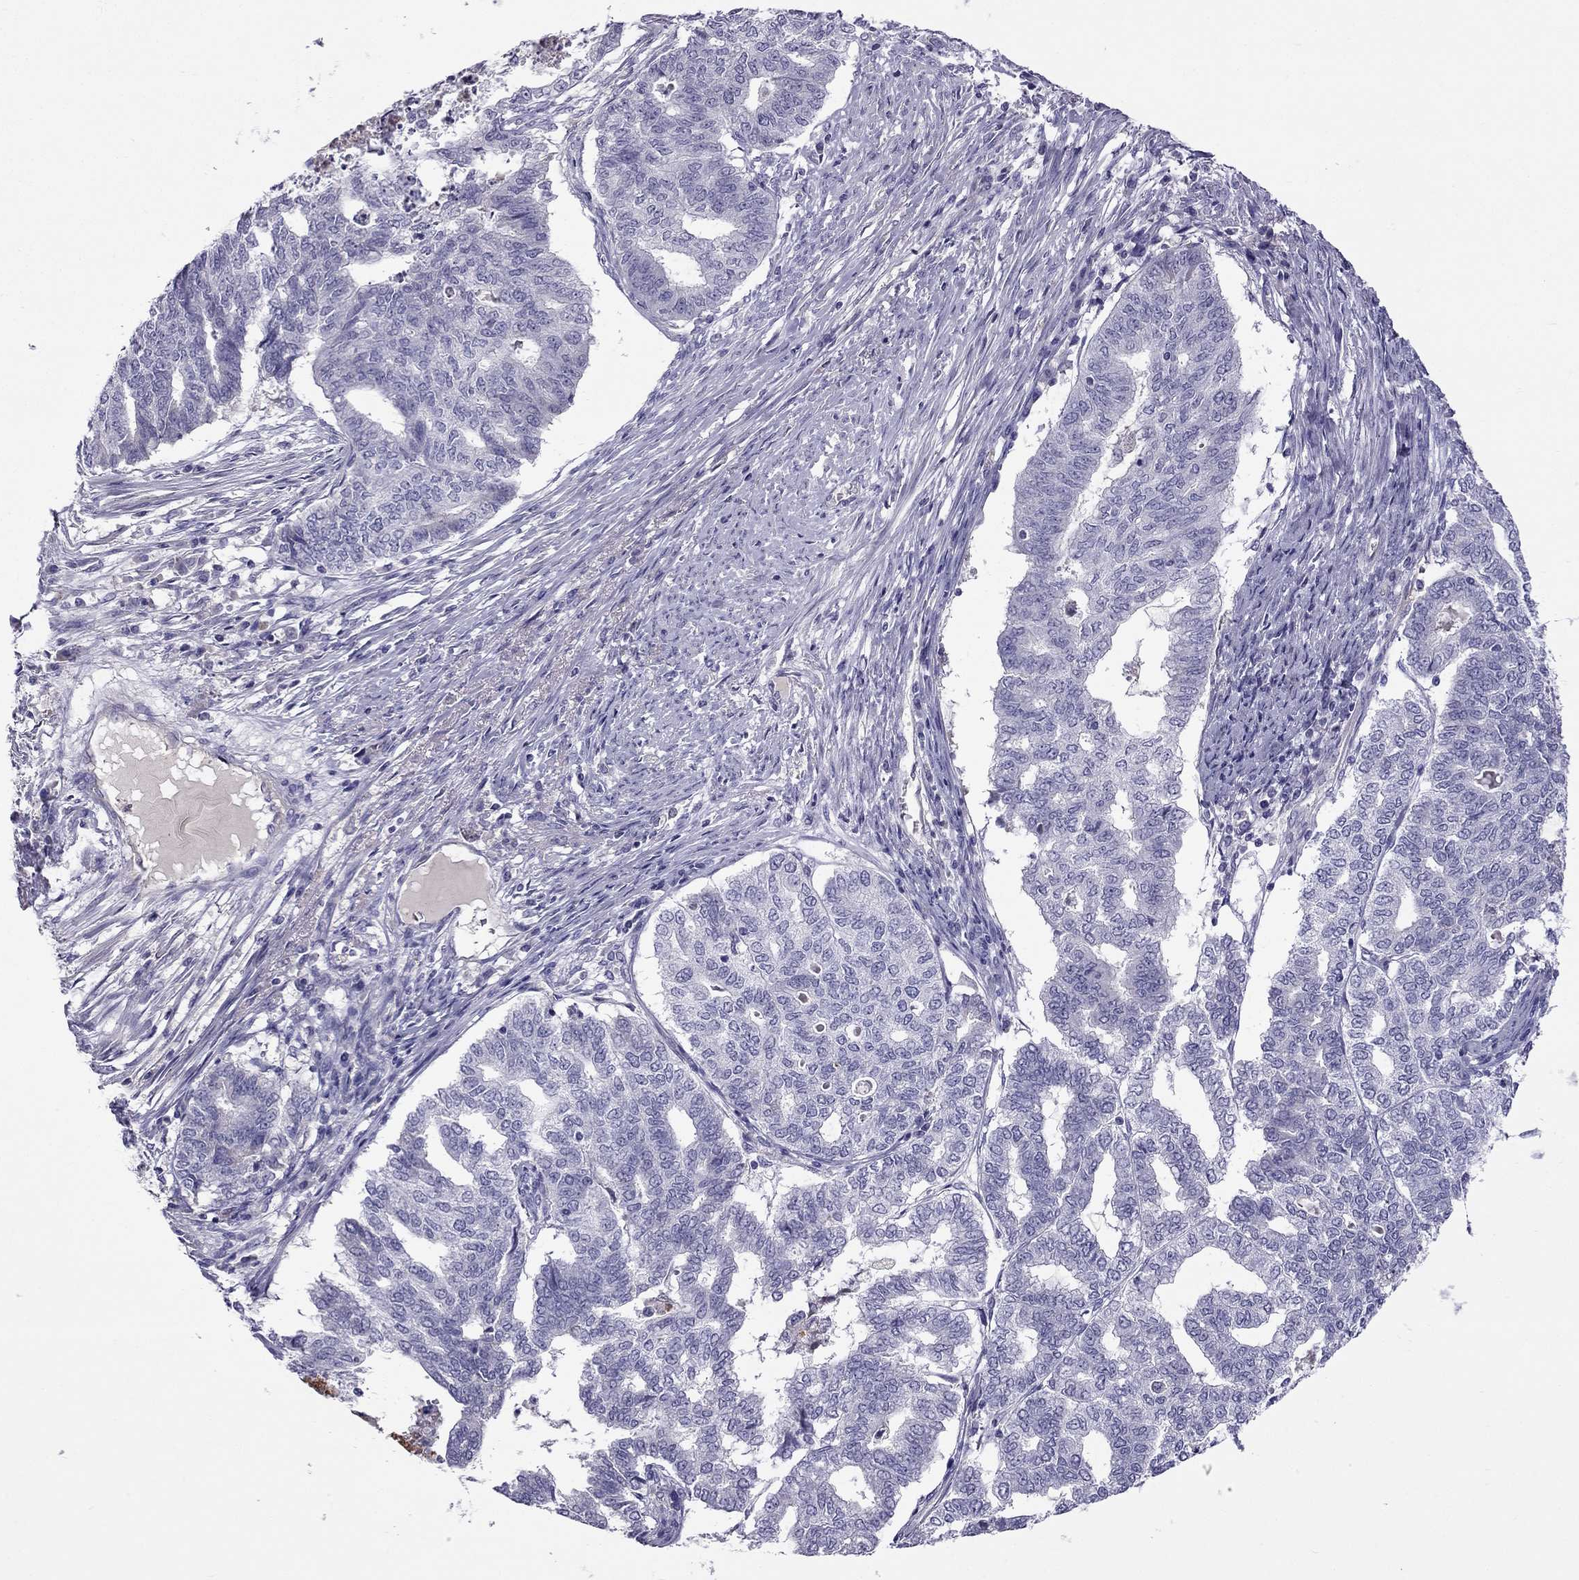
{"staining": {"intensity": "negative", "quantity": "none", "location": "none"}, "tissue": "endometrial cancer", "cell_type": "Tumor cells", "image_type": "cancer", "snomed": [{"axis": "morphology", "description": "Adenocarcinoma, NOS"}, {"axis": "topography", "description": "Endometrium"}], "caption": "This image is of adenocarcinoma (endometrial) stained with immunohistochemistry to label a protein in brown with the nuclei are counter-stained blue. There is no staining in tumor cells.", "gene": "STOML3", "patient": {"sex": "female", "age": 79}}